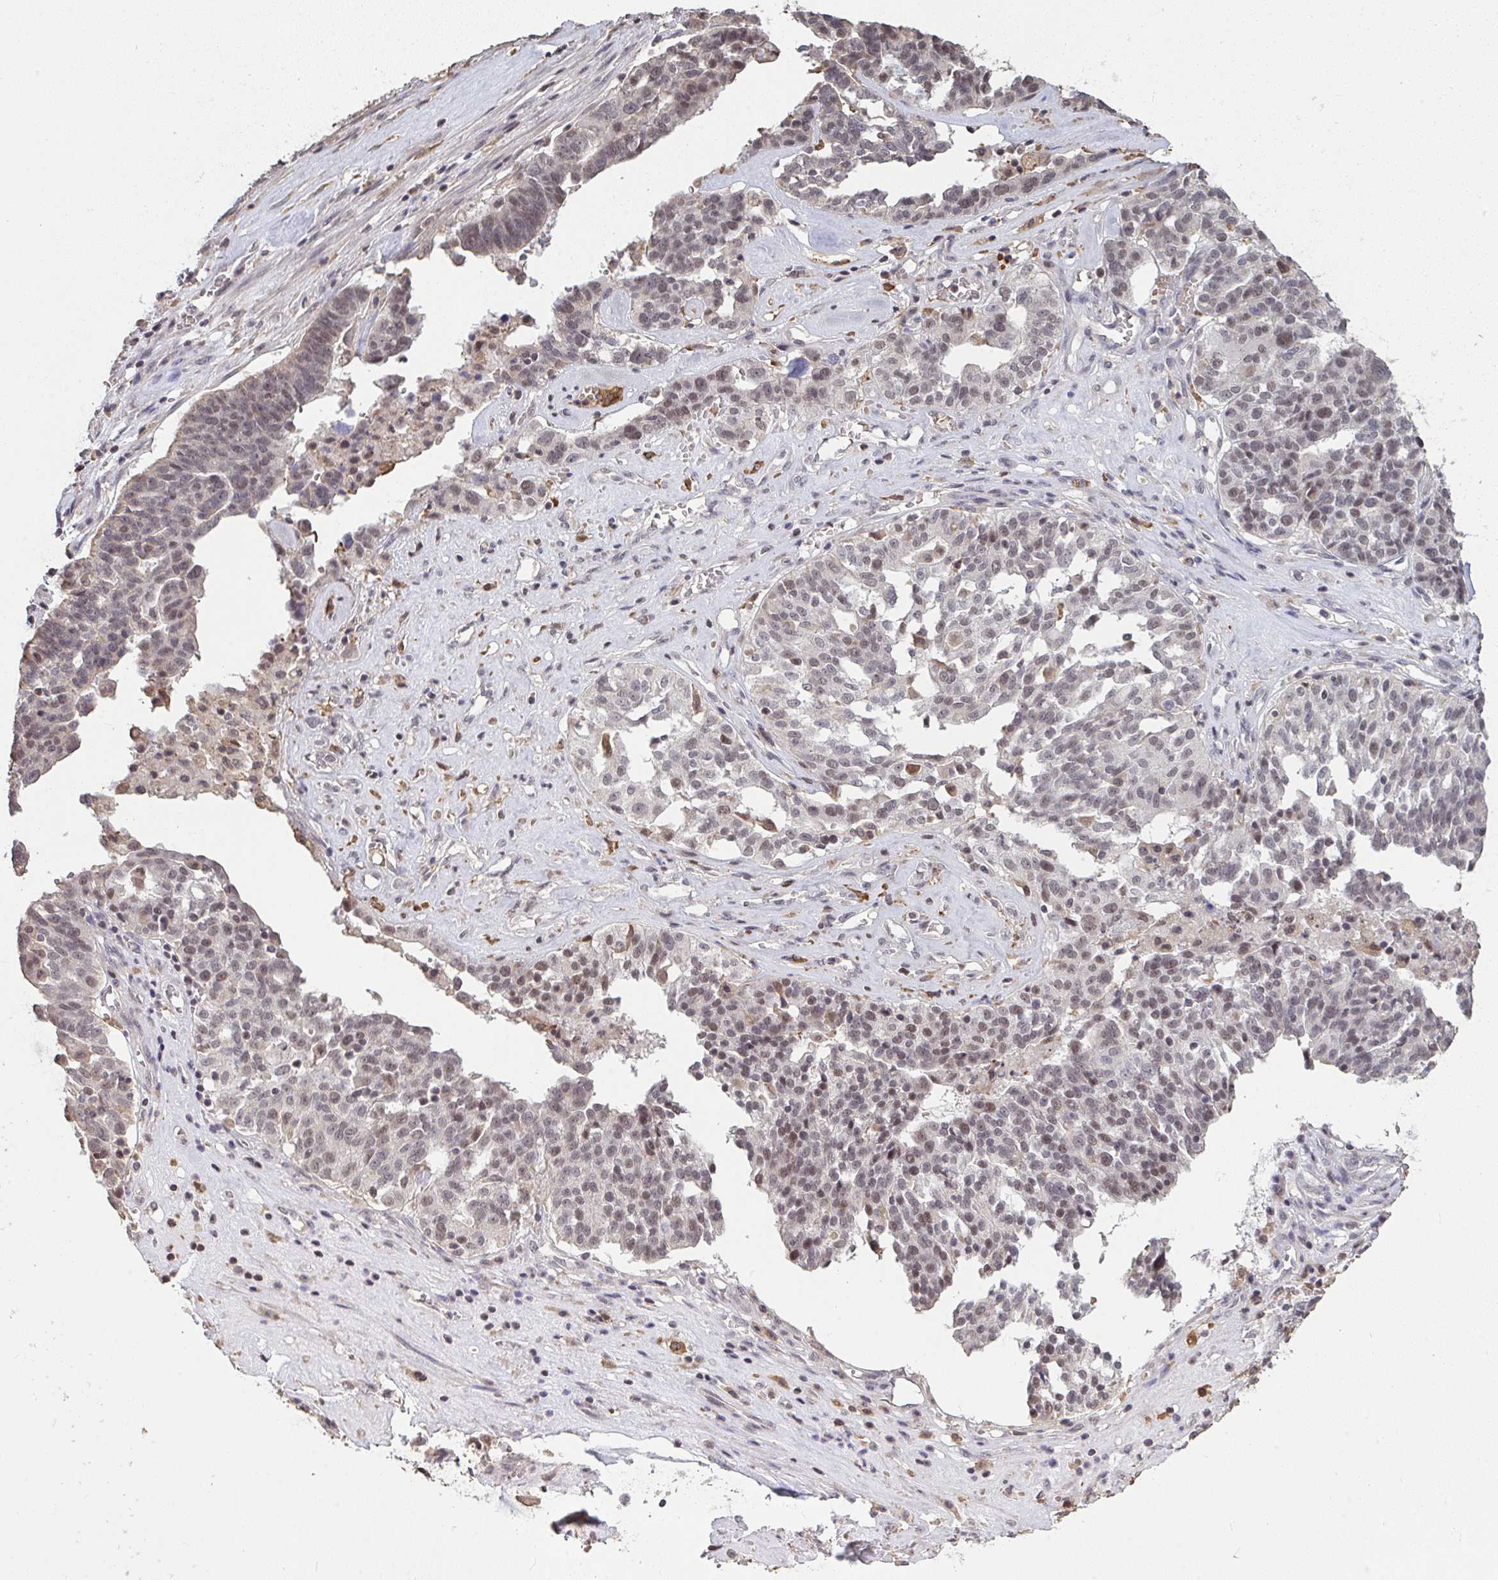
{"staining": {"intensity": "weak", "quantity": "25%-75%", "location": "nuclear"}, "tissue": "ovarian cancer", "cell_type": "Tumor cells", "image_type": "cancer", "snomed": [{"axis": "morphology", "description": "Cystadenocarcinoma, serous, NOS"}, {"axis": "topography", "description": "Ovary"}], "caption": "The immunohistochemical stain labels weak nuclear expression in tumor cells of ovarian serous cystadenocarcinoma tissue. Using DAB (brown) and hematoxylin (blue) stains, captured at high magnification using brightfield microscopy.", "gene": "SAP30", "patient": {"sex": "female", "age": 59}}